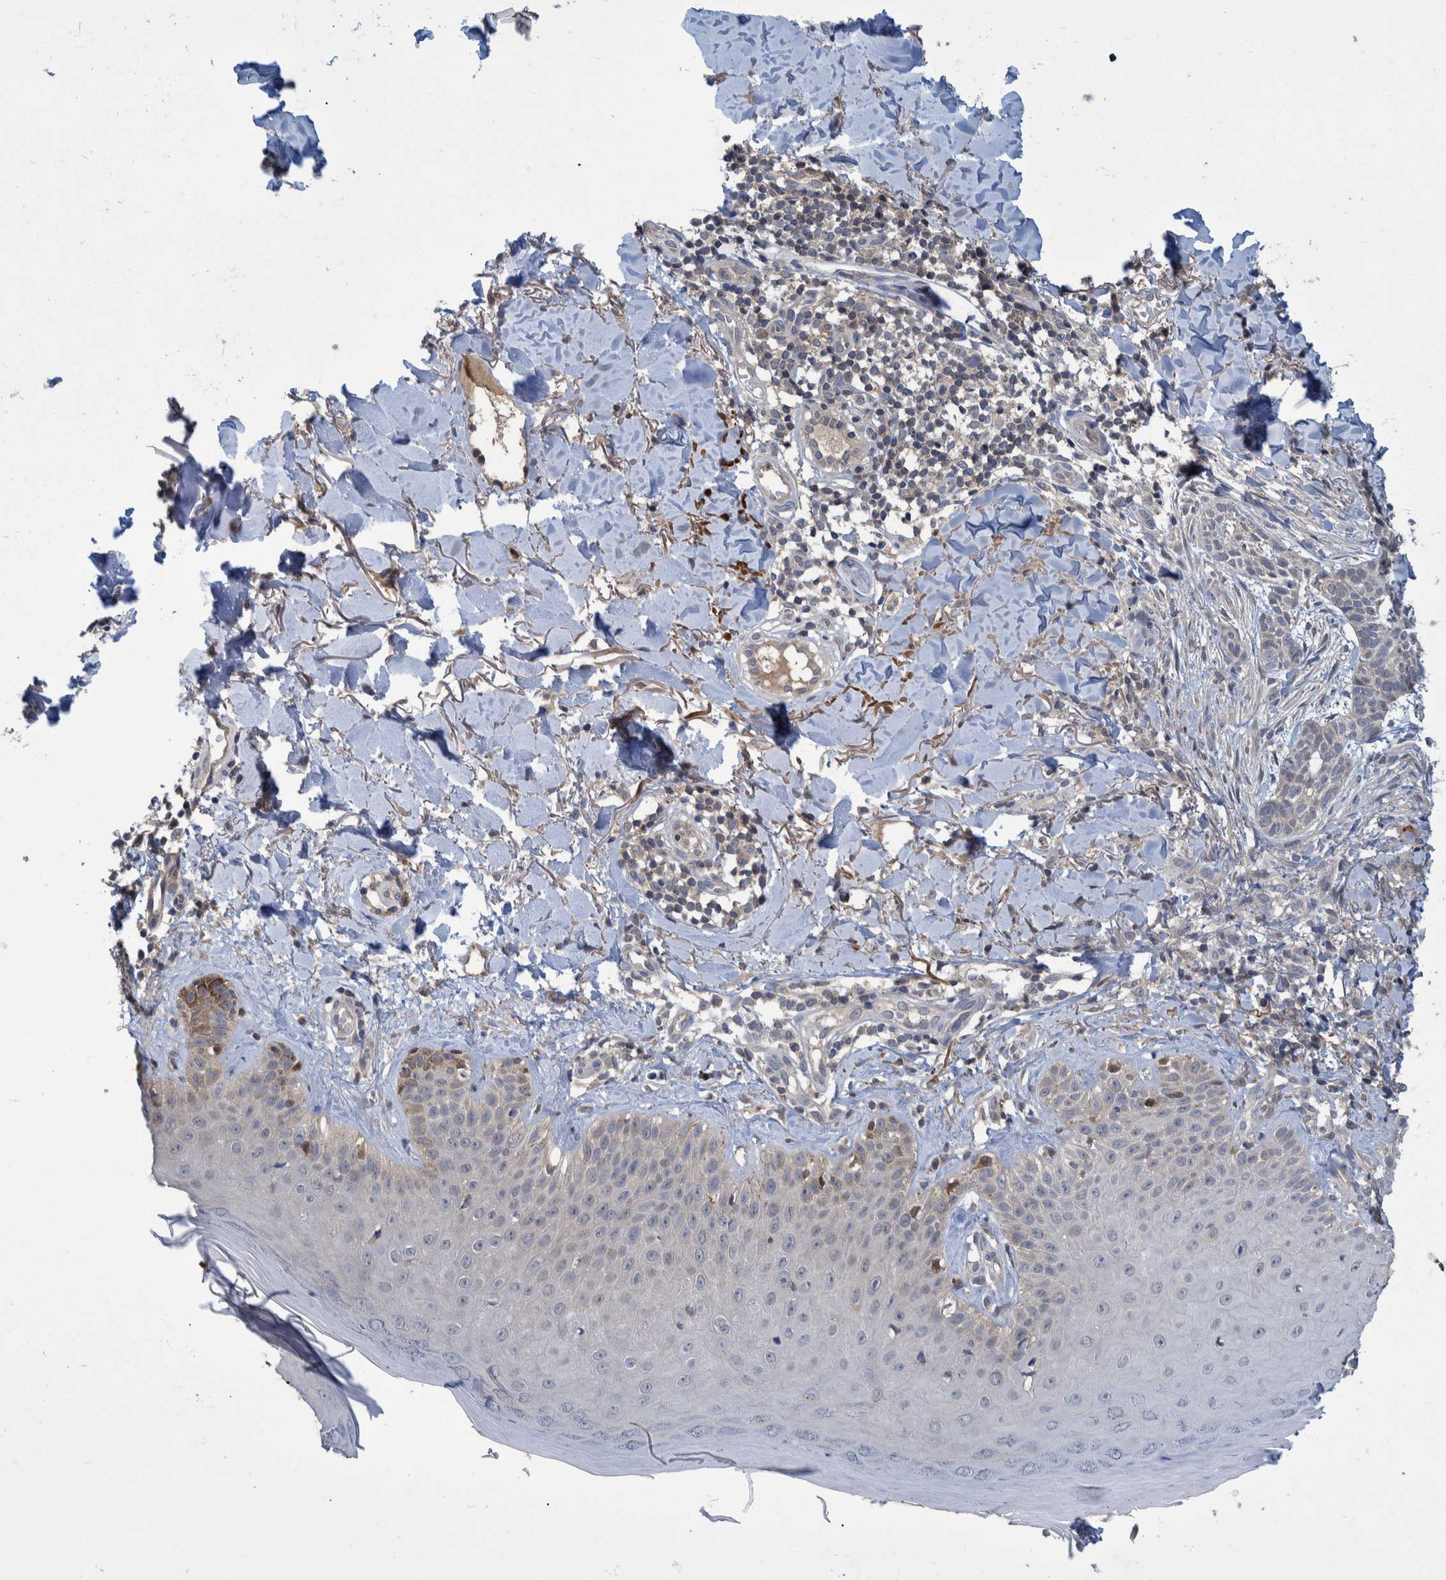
{"staining": {"intensity": "negative", "quantity": "none", "location": "none"}, "tissue": "skin cancer", "cell_type": "Tumor cells", "image_type": "cancer", "snomed": [{"axis": "morphology", "description": "Normal tissue, NOS"}, {"axis": "morphology", "description": "Basal cell carcinoma"}, {"axis": "topography", "description": "Skin"}], "caption": "DAB immunohistochemical staining of basal cell carcinoma (skin) demonstrates no significant positivity in tumor cells. (Brightfield microscopy of DAB (3,3'-diaminobenzidine) immunohistochemistry at high magnification).", "gene": "PCYT2", "patient": {"sex": "male", "age": 67}}